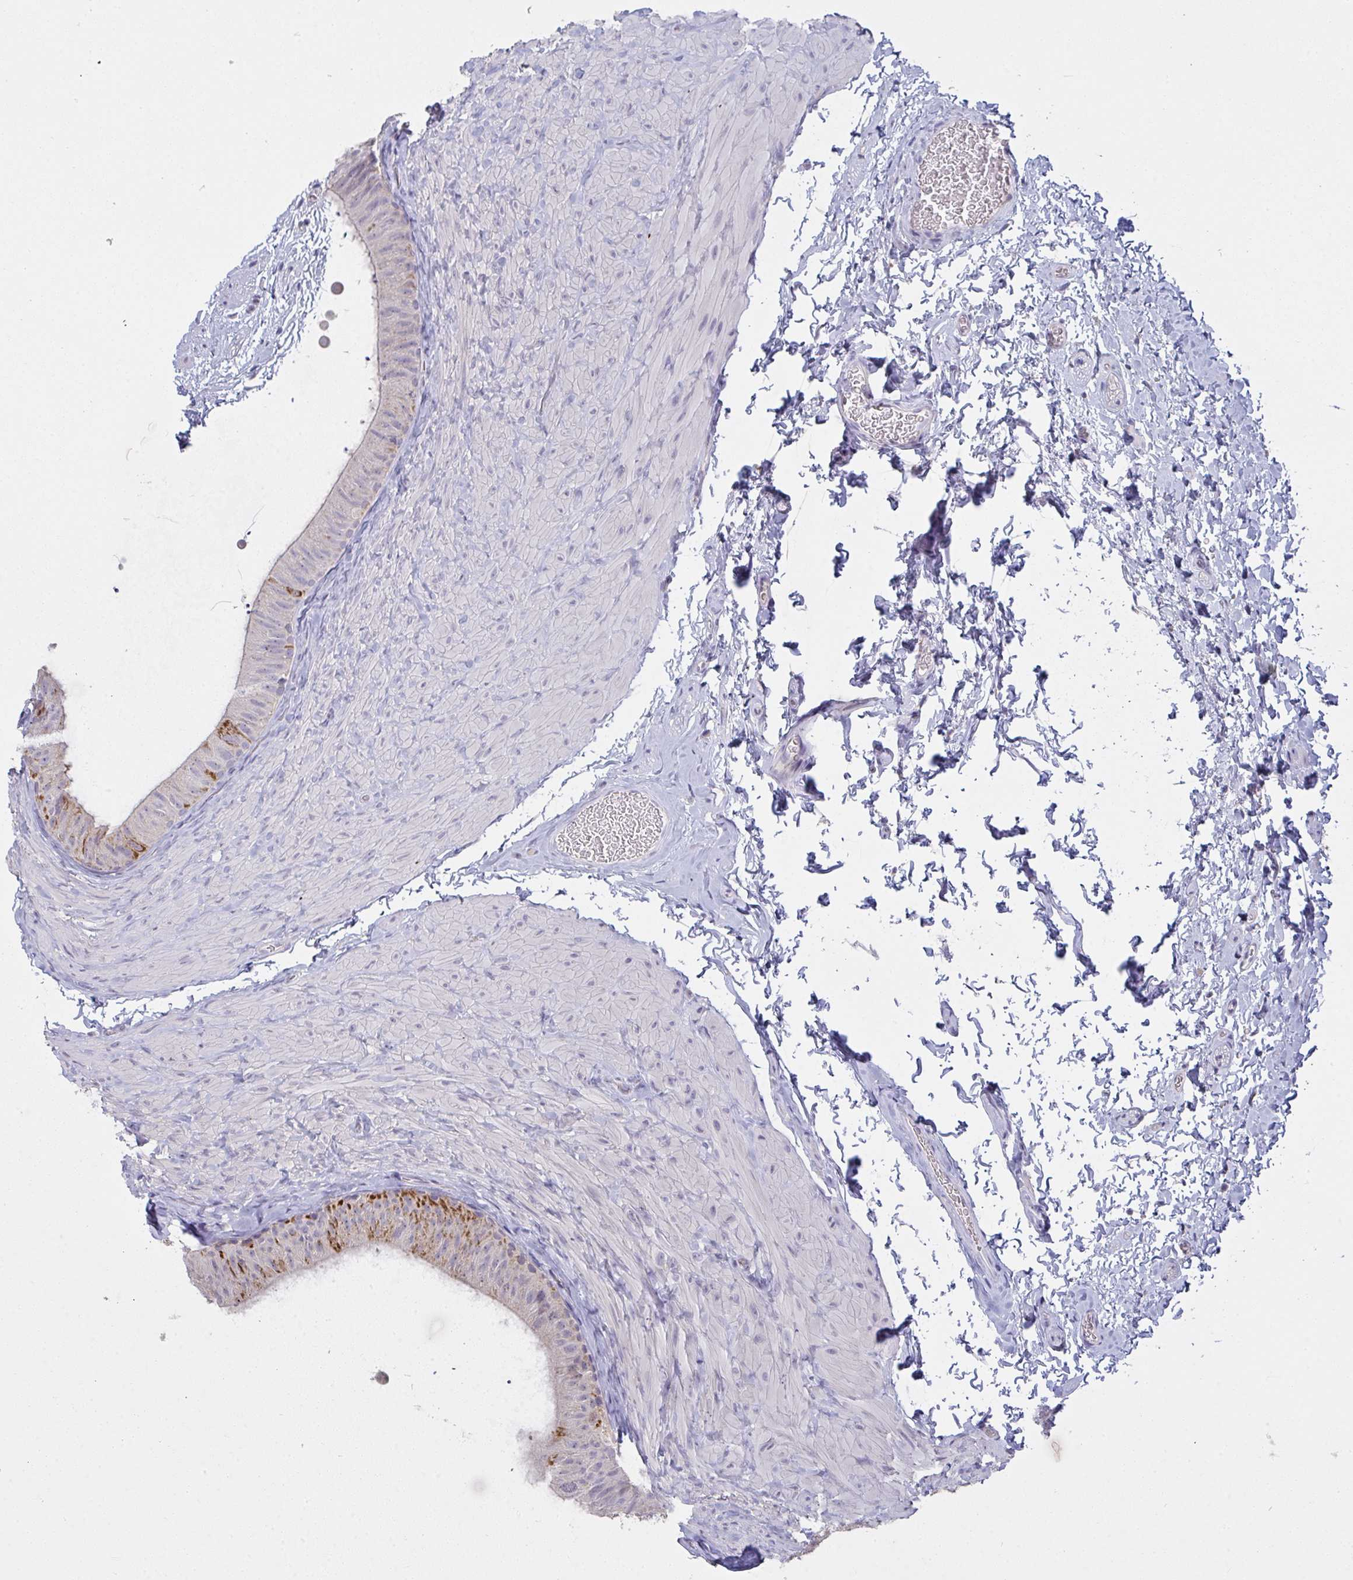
{"staining": {"intensity": "strong", "quantity": "<25%", "location": "cytoplasmic/membranous"}, "tissue": "epididymis", "cell_type": "Glandular cells", "image_type": "normal", "snomed": [{"axis": "morphology", "description": "Normal tissue, NOS"}, {"axis": "topography", "description": "Epididymis, spermatic cord, NOS"}, {"axis": "topography", "description": "Epididymis"}], "caption": "Immunohistochemical staining of normal human epididymis demonstrates strong cytoplasmic/membranous protein staining in approximately <25% of glandular cells. The protein of interest is shown in brown color, while the nuclei are stained blue.", "gene": "TMEM219", "patient": {"sex": "male", "age": 31}}